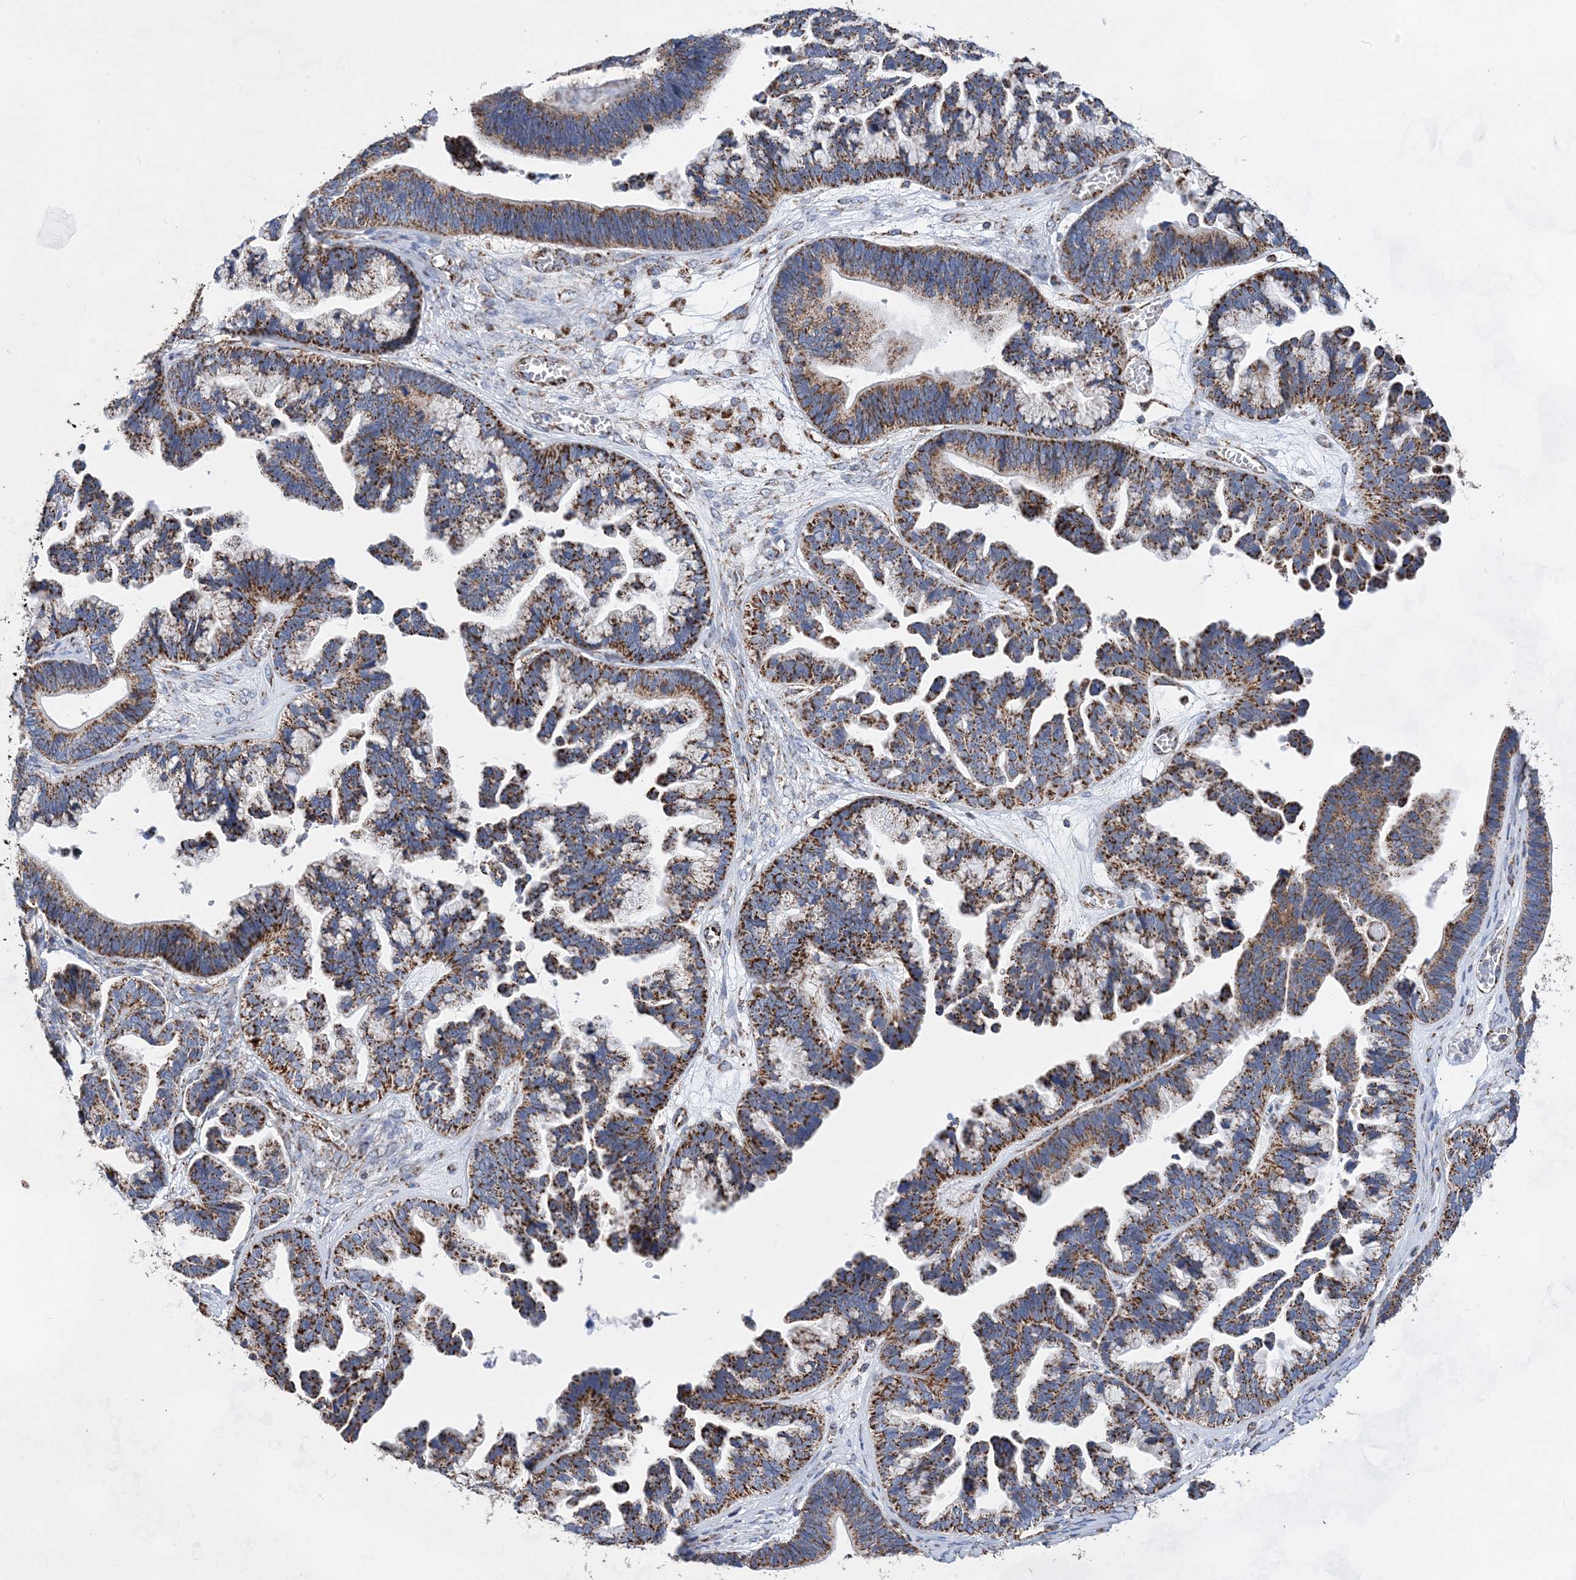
{"staining": {"intensity": "strong", "quantity": ">75%", "location": "cytoplasmic/membranous"}, "tissue": "ovarian cancer", "cell_type": "Tumor cells", "image_type": "cancer", "snomed": [{"axis": "morphology", "description": "Cystadenocarcinoma, serous, NOS"}, {"axis": "topography", "description": "Ovary"}], "caption": "Immunohistochemical staining of ovarian cancer (serous cystadenocarcinoma) shows high levels of strong cytoplasmic/membranous protein expression in about >75% of tumor cells.", "gene": "ACOT9", "patient": {"sex": "female", "age": 56}}